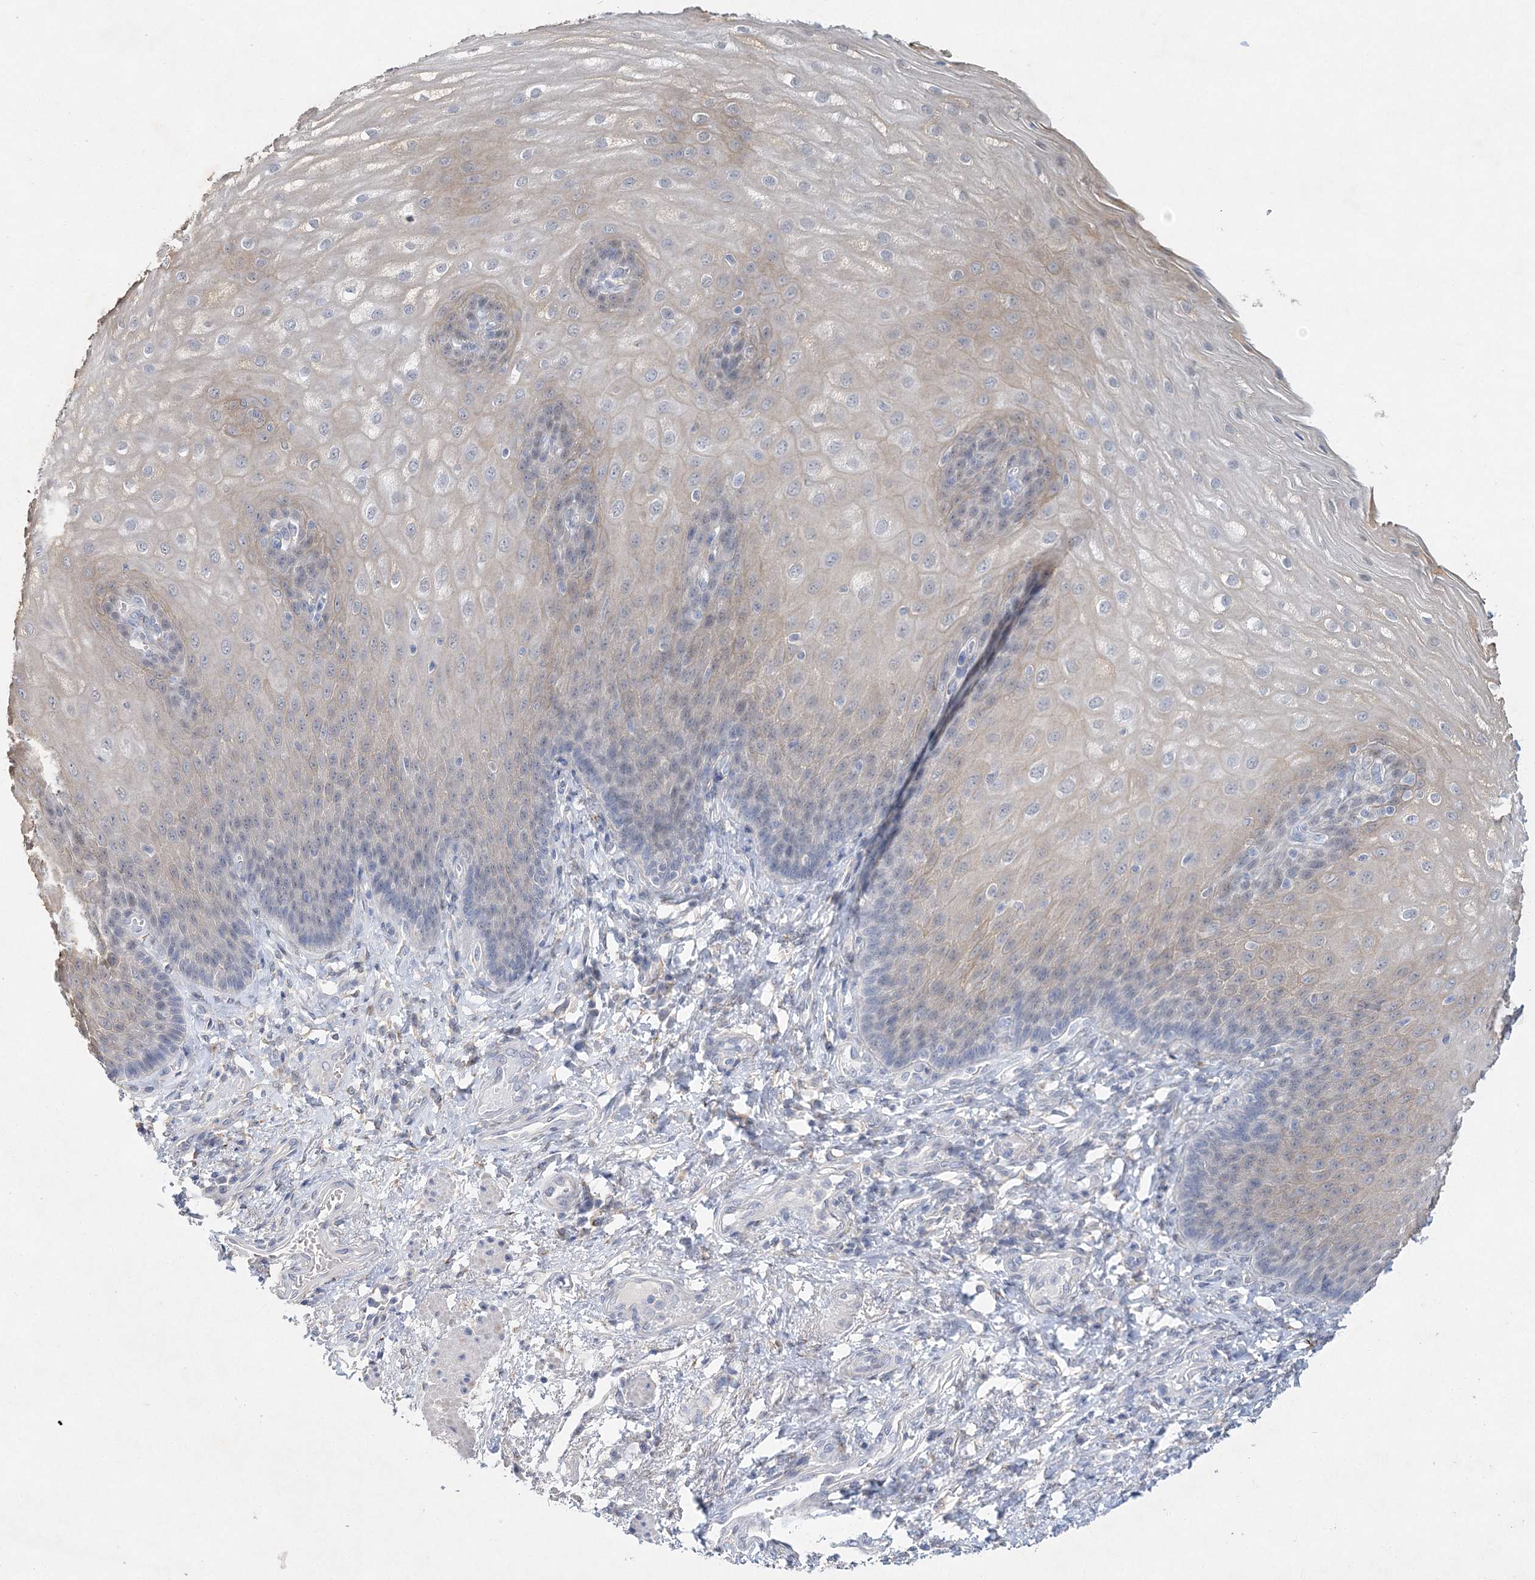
{"staining": {"intensity": "weak", "quantity": "<25%", "location": "cytoplasmic/membranous"}, "tissue": "esophagus", "cell_type": "Squamous epithelial cells", "image_type": "normal", "snomed": [{"axis": "morphology", "description": "Normal tissue, NOS"}, {"axis": "topography", "description": "Esophagus"}], "caption": "Immunohistochemical staining of normal human esophagus reveals no significant expression in squamous epithelial cells. (Brightfield microscopy of DAB immunohistochemistry at high magnification).", "gene": "MAT2B", "patient": {"sex": "male", "age": 54}}